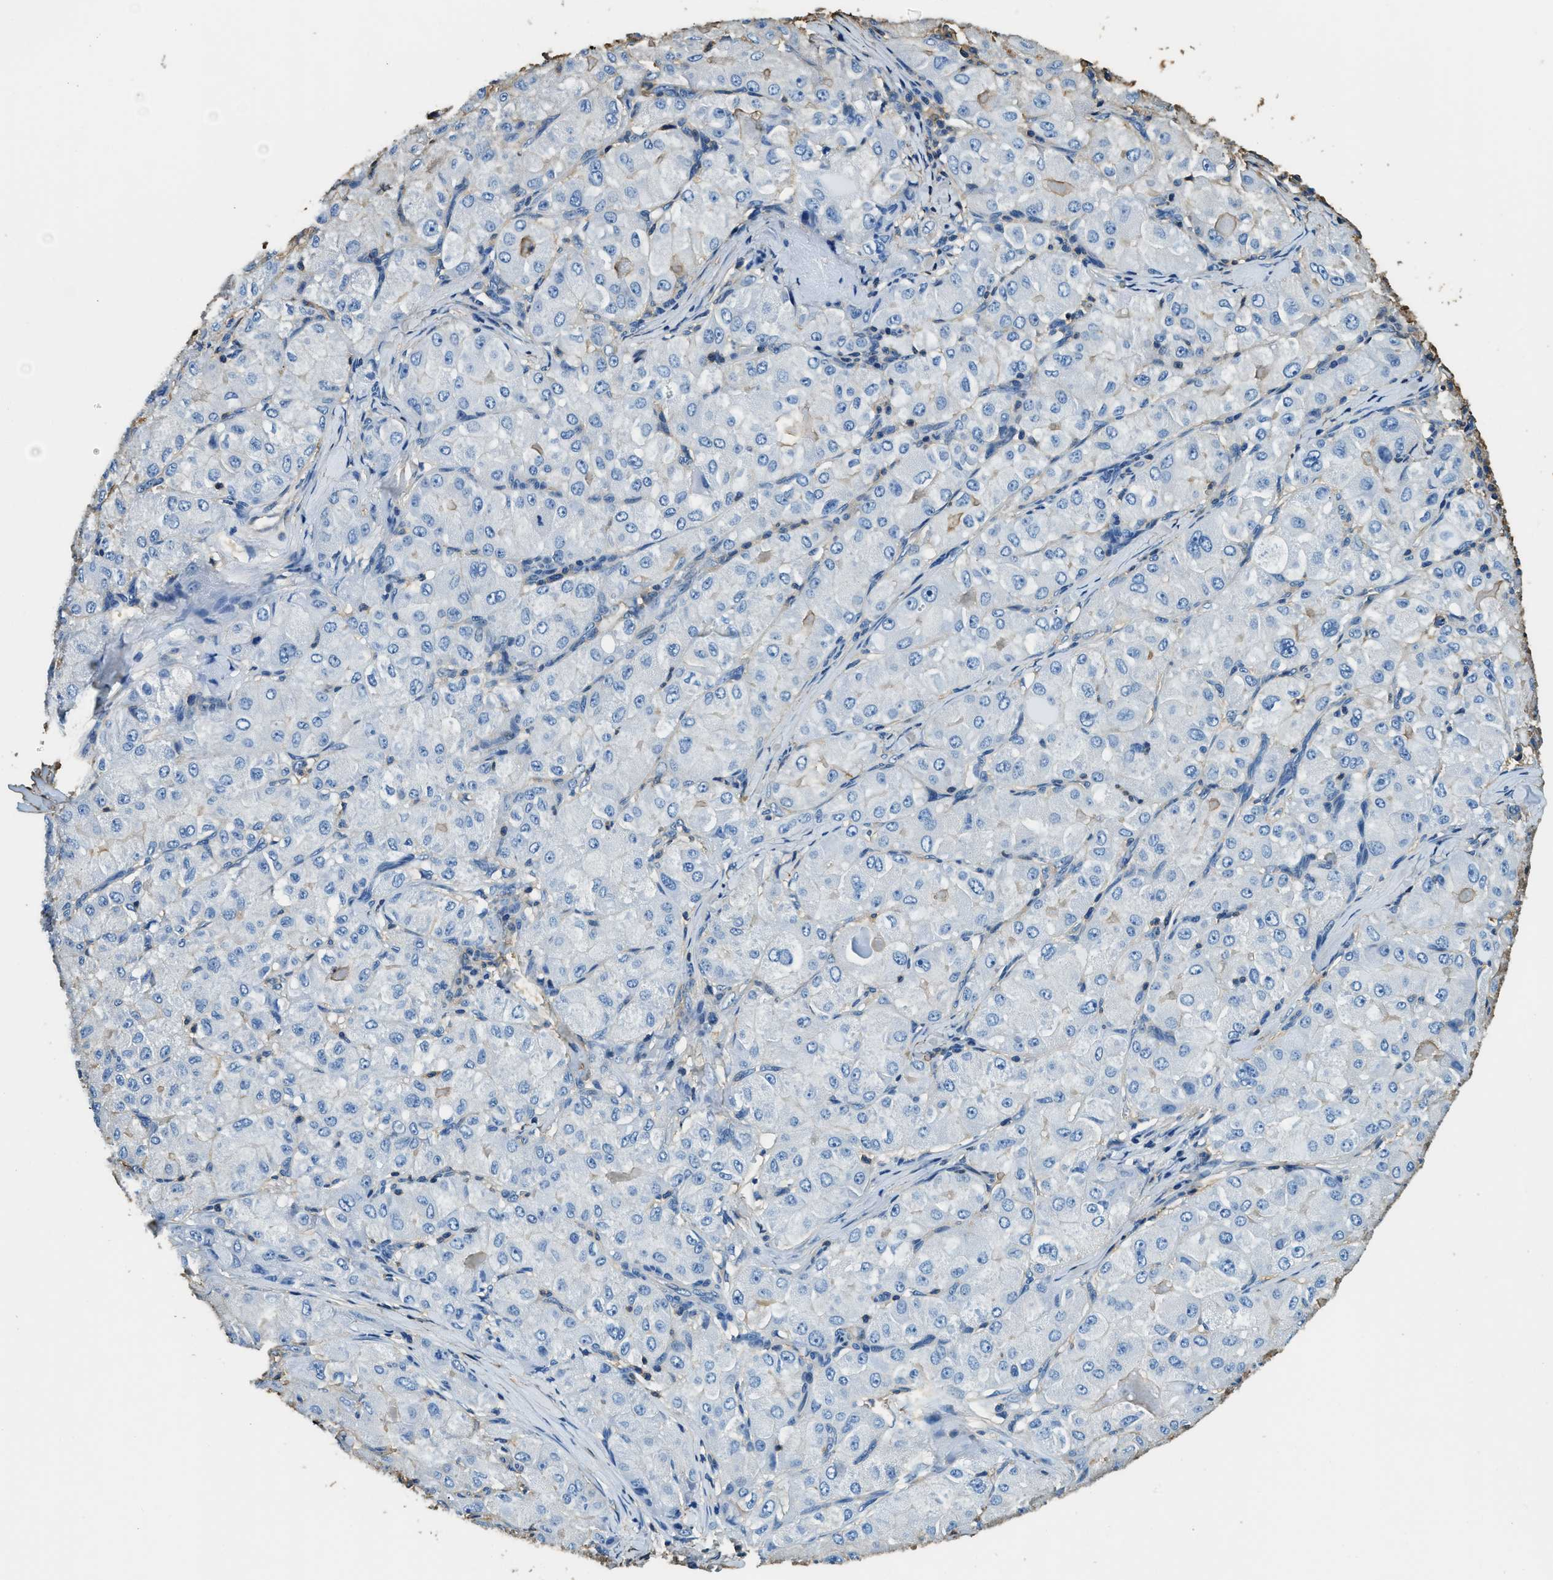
{"staining": {"intensity": "negative", "quantity": "none", "location": "none"}, "tissue": "liver cancer", "cell_type": "Tumor cells", "image_type": "cancer", "snomed": [{"axis": "morphology", "description": "Carcinoma, Hepatocellular, NOS"}, {"axis": "topography", "description": "Liver"}], "caption": "Human liver cancer stained for a protein using IHC reveals no positivity in tumor cells.", "gene": "ACCS", "patient": {"sex": "male", "age": 80}}